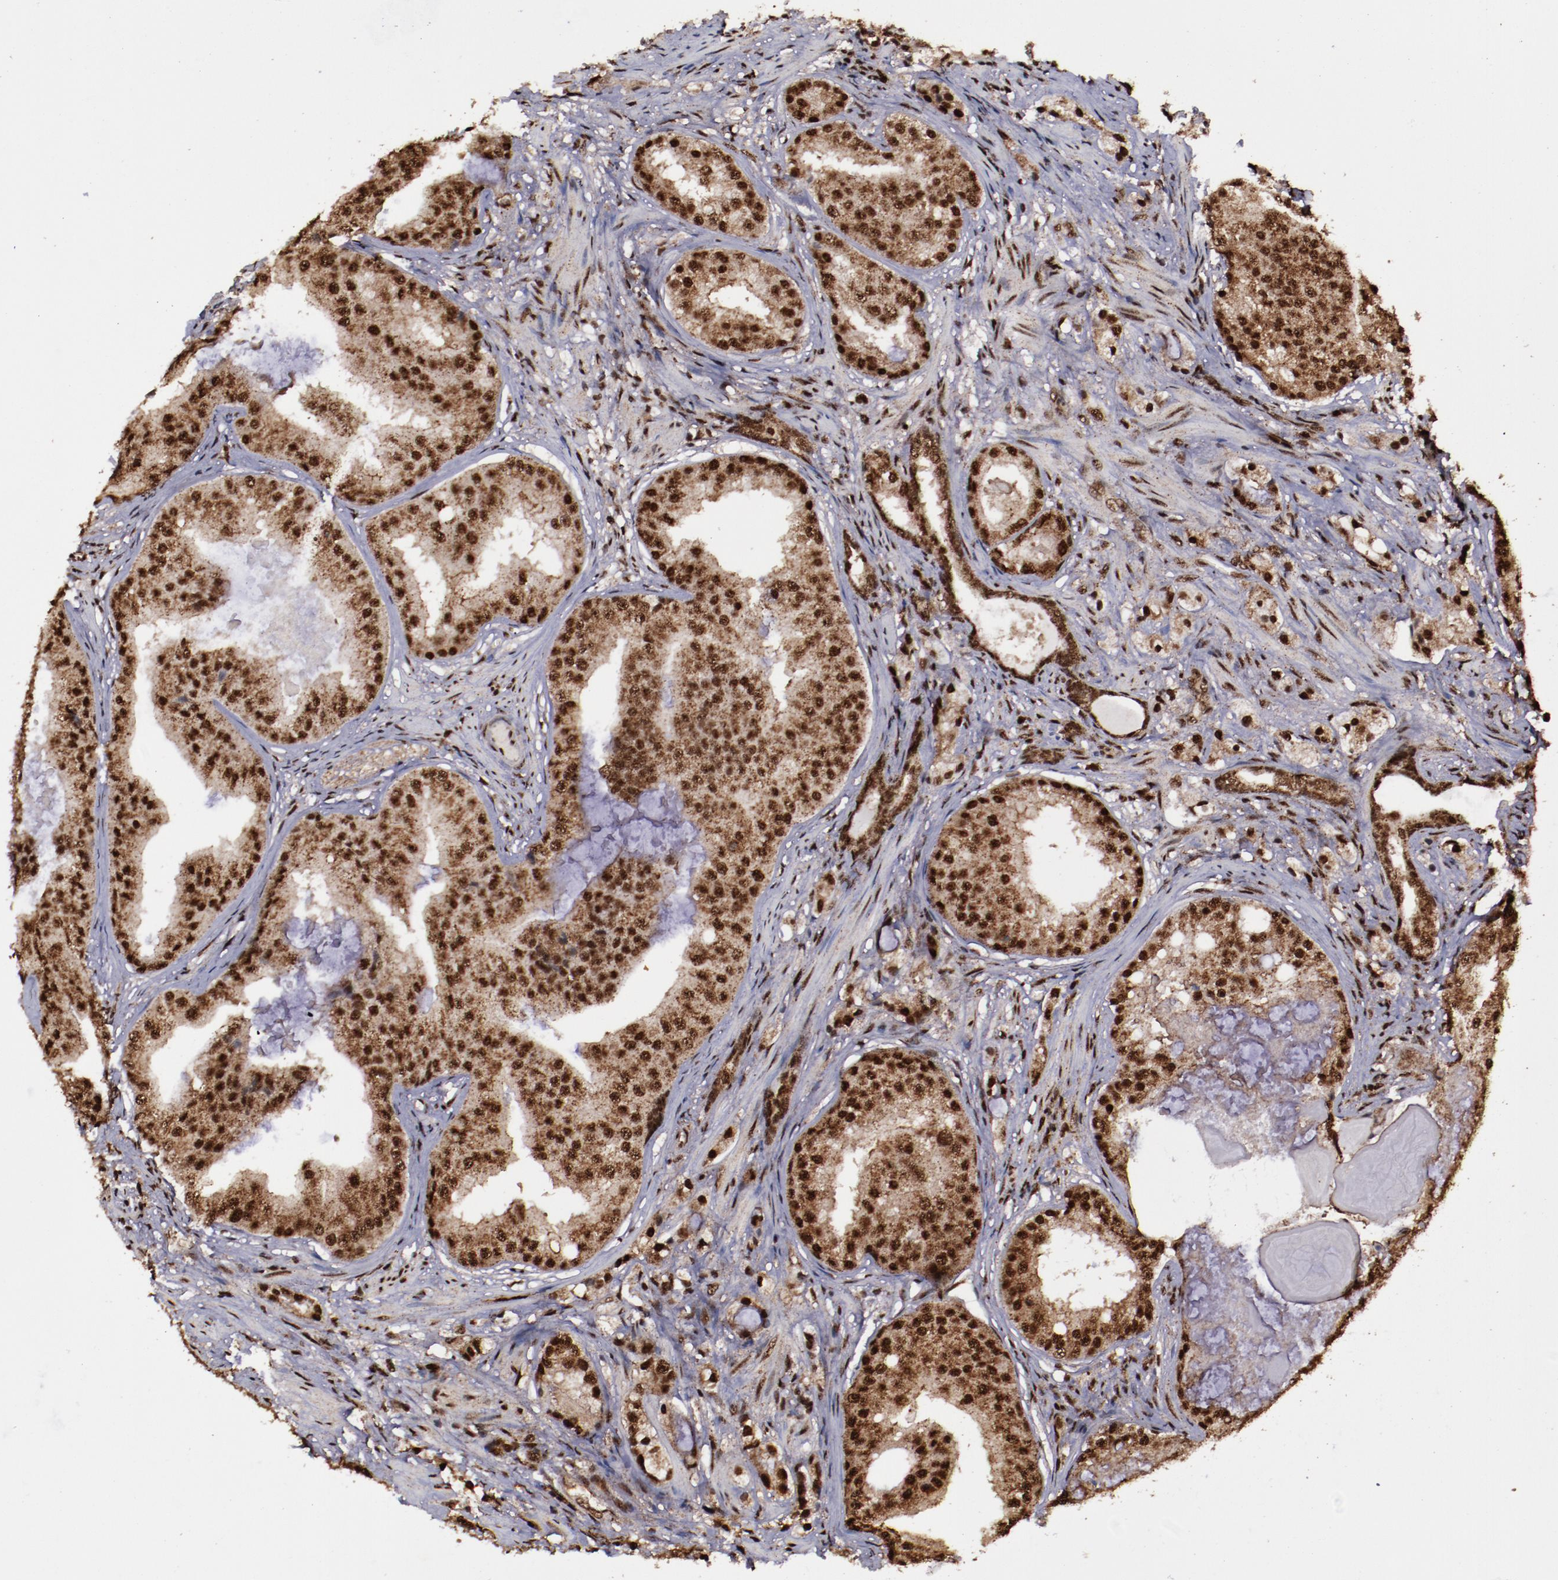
{"staining": {"intensity": "moderate", "quantity": ">75%", "location": "cytoplasmic/membranous,nuclear"}, "tissue": "prostate cancer", "cell_type": "Tumor cells", "image_type": "cancer", "snomed": [{"axis": "morphology", "description": "Adenocarcinoma, High grade"}, {"axis": "topography", "description": "Prostate"}], "caption": "An immunohistochemistry (IHC) histopathology image of tumor tissue is shown. Protein staining in brown shows moderate cytoplasmic/membranous and nuclear positivity in prostate cancer within tumor cells.", "gene": "SNW1", "patient": {"sex": "male", "age": 68}}